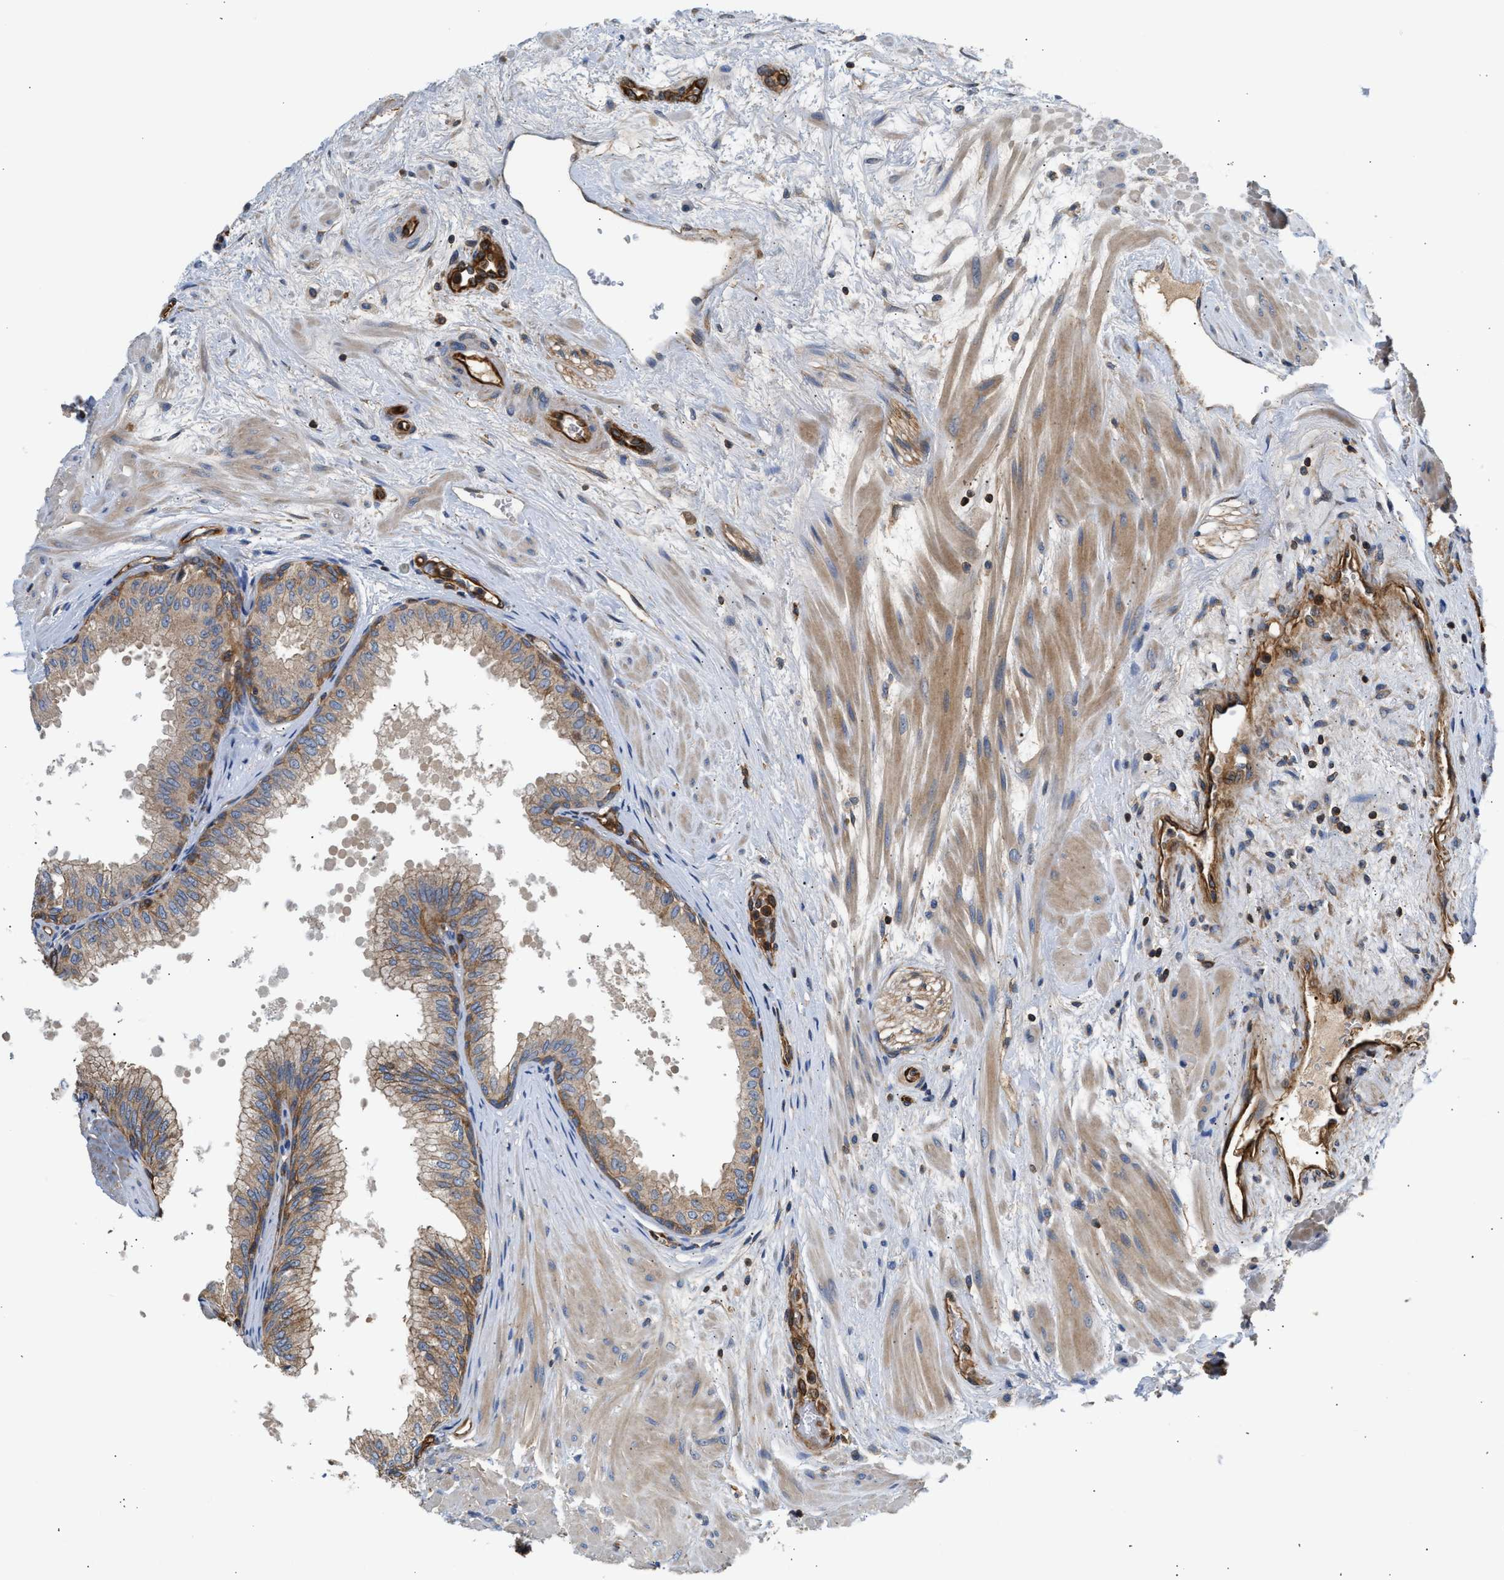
{"staining": {"intensity": "weak", "quantity": ">75%", "location": "cytoplasmic/membranous"}, "tissue": "seminal vesicle", "cell_type": "Glandular cells", "image_type": "normal", "snomed": [{"axis": "morphology", "description": "Normal tissue, NOS"}, {"axis": "topography", "description": "Prostate"}, {"axis": "topography", "description": "Seminal veicle"}], "caption": "An immunohistochemistry (IHC) histopathology image of normal tissue is shown. Protein staining in brown labels weak cytoplasmic/membranous positivity in seminal vesicle within glandular cells.", "gene": "SAMD9L", "patient": {"sex": "male", "age": 60}}